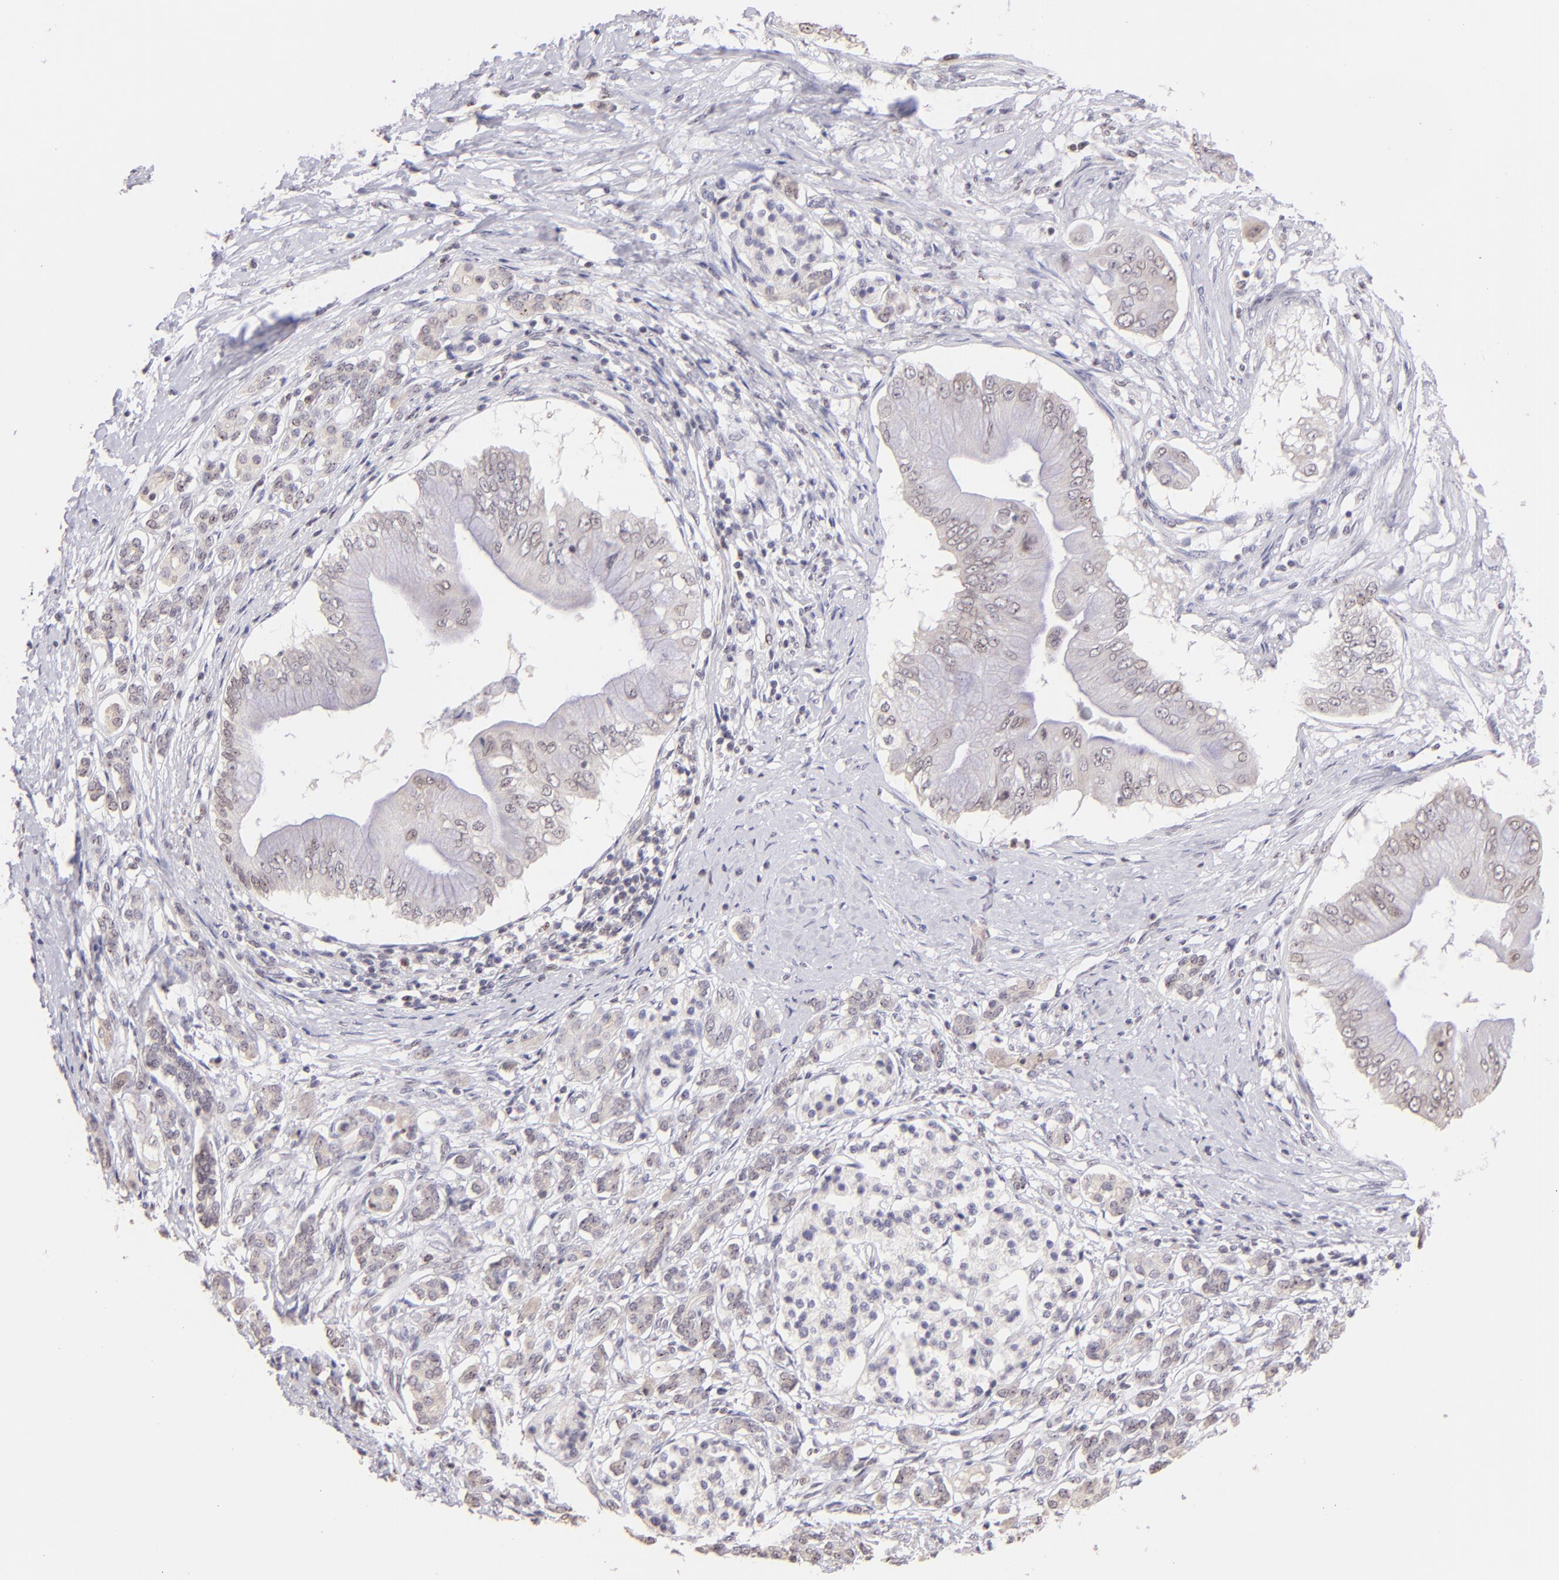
{"staining": {"intensity": "negative", "quantity": "none", "location": "none"}, "tissue": "pancreatic cancer", "cell_type": "Tumor cells", "image_type": "cancer", "snomed": [{"axis": "morphology", "description": "Adenocarcinoma, NOS"}, {"axis": "topography", "description": "Pancreas"}], "caption": "Tumor cells are negative for brown protein staining in pancreatic cancer (adenocarcinoma).", "gene": "MAGEA1", "patient": {"sex": "male", "age": 62}}